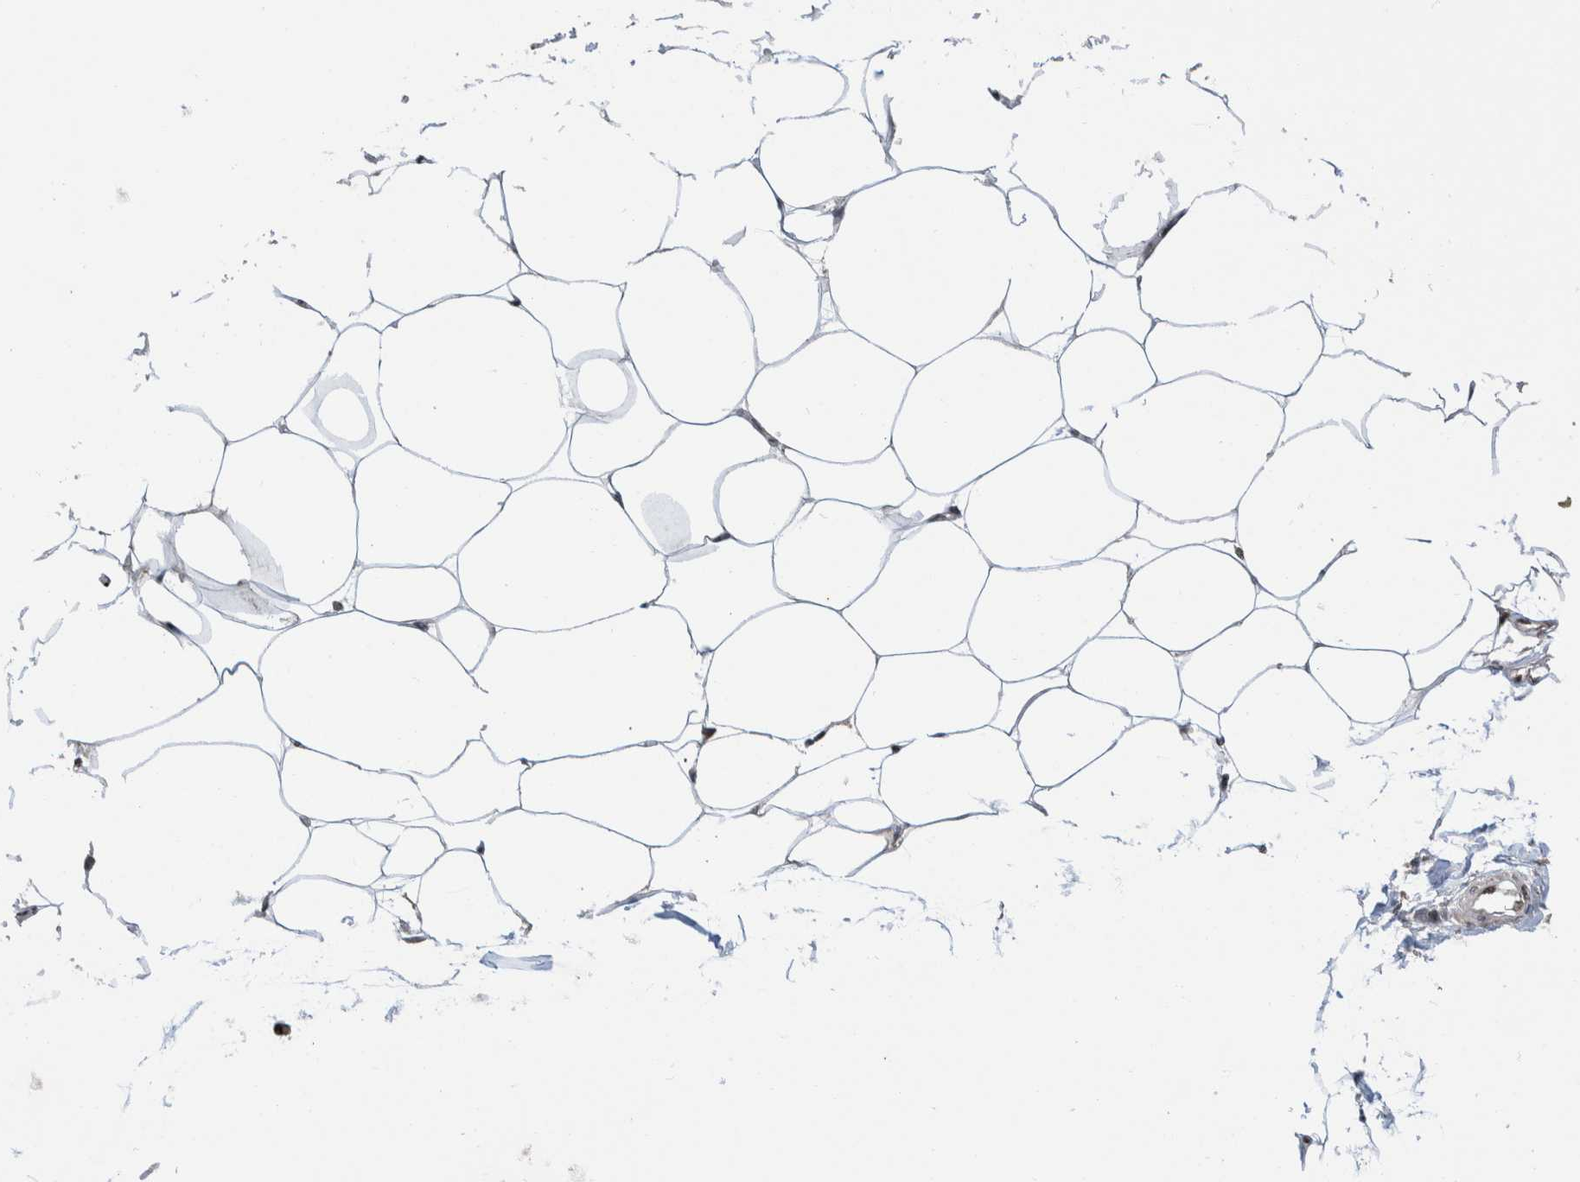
{"staining": {"intensity": "weak", "quantity": "<25%", "location": "cytoplasmic/membranous"}, "tissue": "adipose tissue", "cell_type": "Adipocytes", "image_type": "normal", "snomed": [{"axis": "morphology", "description": "Normal tissue, NOS"}, {"axis": "morphology", "description": "Adenocarcinoma, NOS"}, {"axis": "topography", "description": "Colon"}, {"axis": "topography", "description": "Peripheral nerve tissue"}], "caption": "High power microscopy image of an immunohistochemistry image of benign adipose tissue, revealing no significant positivity in adipocytes. Nuclei are stained in blue.", "gene": "PLPBP", "patient": {"sex": "male", "age": 14}}